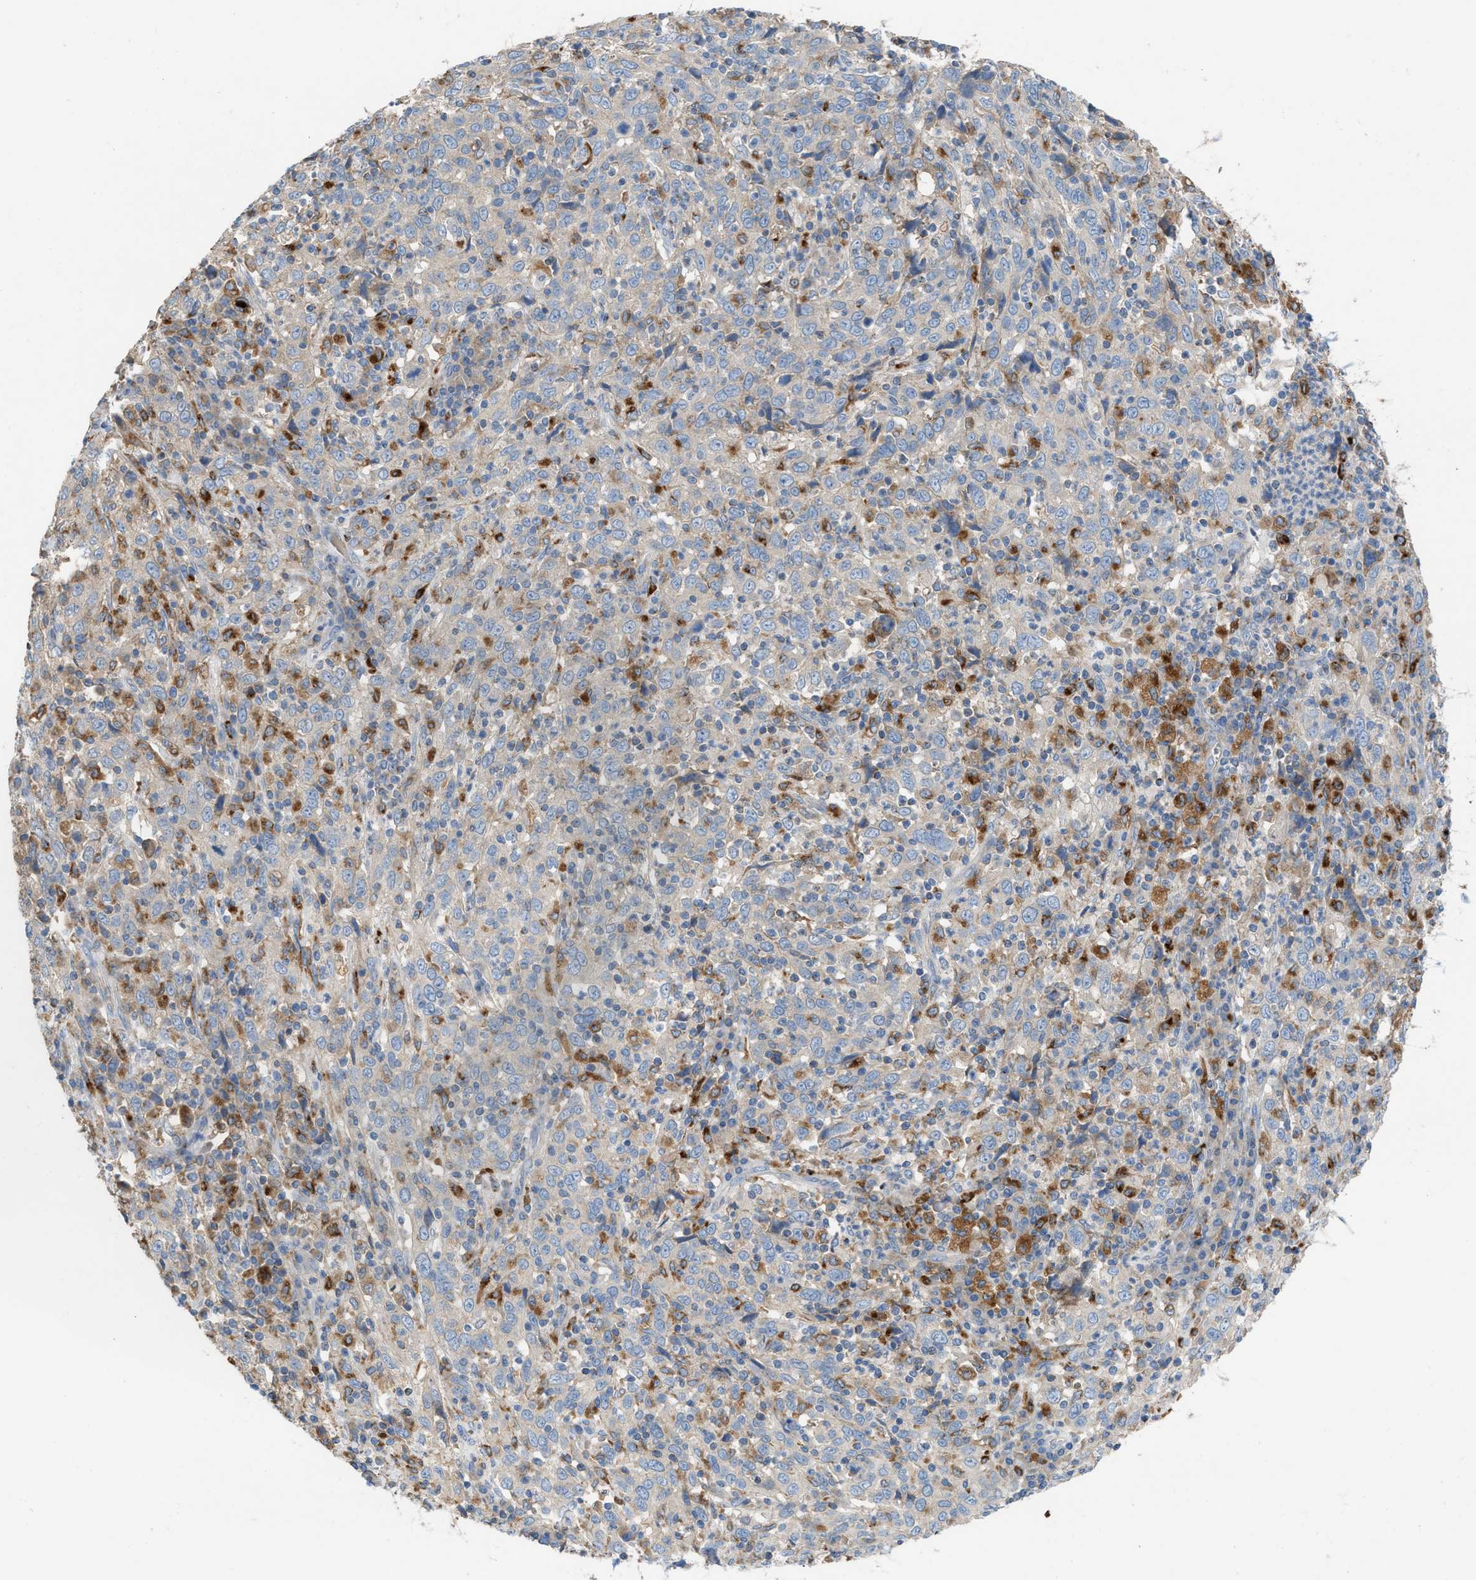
{"staining": {"intensity": "negative", "quantity": "none", "location": "none"}, "tissue": "cervical cancer", "cell_type": "Tumor cells", "image_type": "cancer", "snomed": [{"axis": "morphology", "description": "Squamous cell carcinoma, NOS"}, {"axis": "topography", "description": "Cervix"}], "caption": "There is no significant positivity in tumor cells of cervical cancer (squamous cell carcinoma).", "gene": "AOAH", "patient": {"sex": "female", "age": 46}}